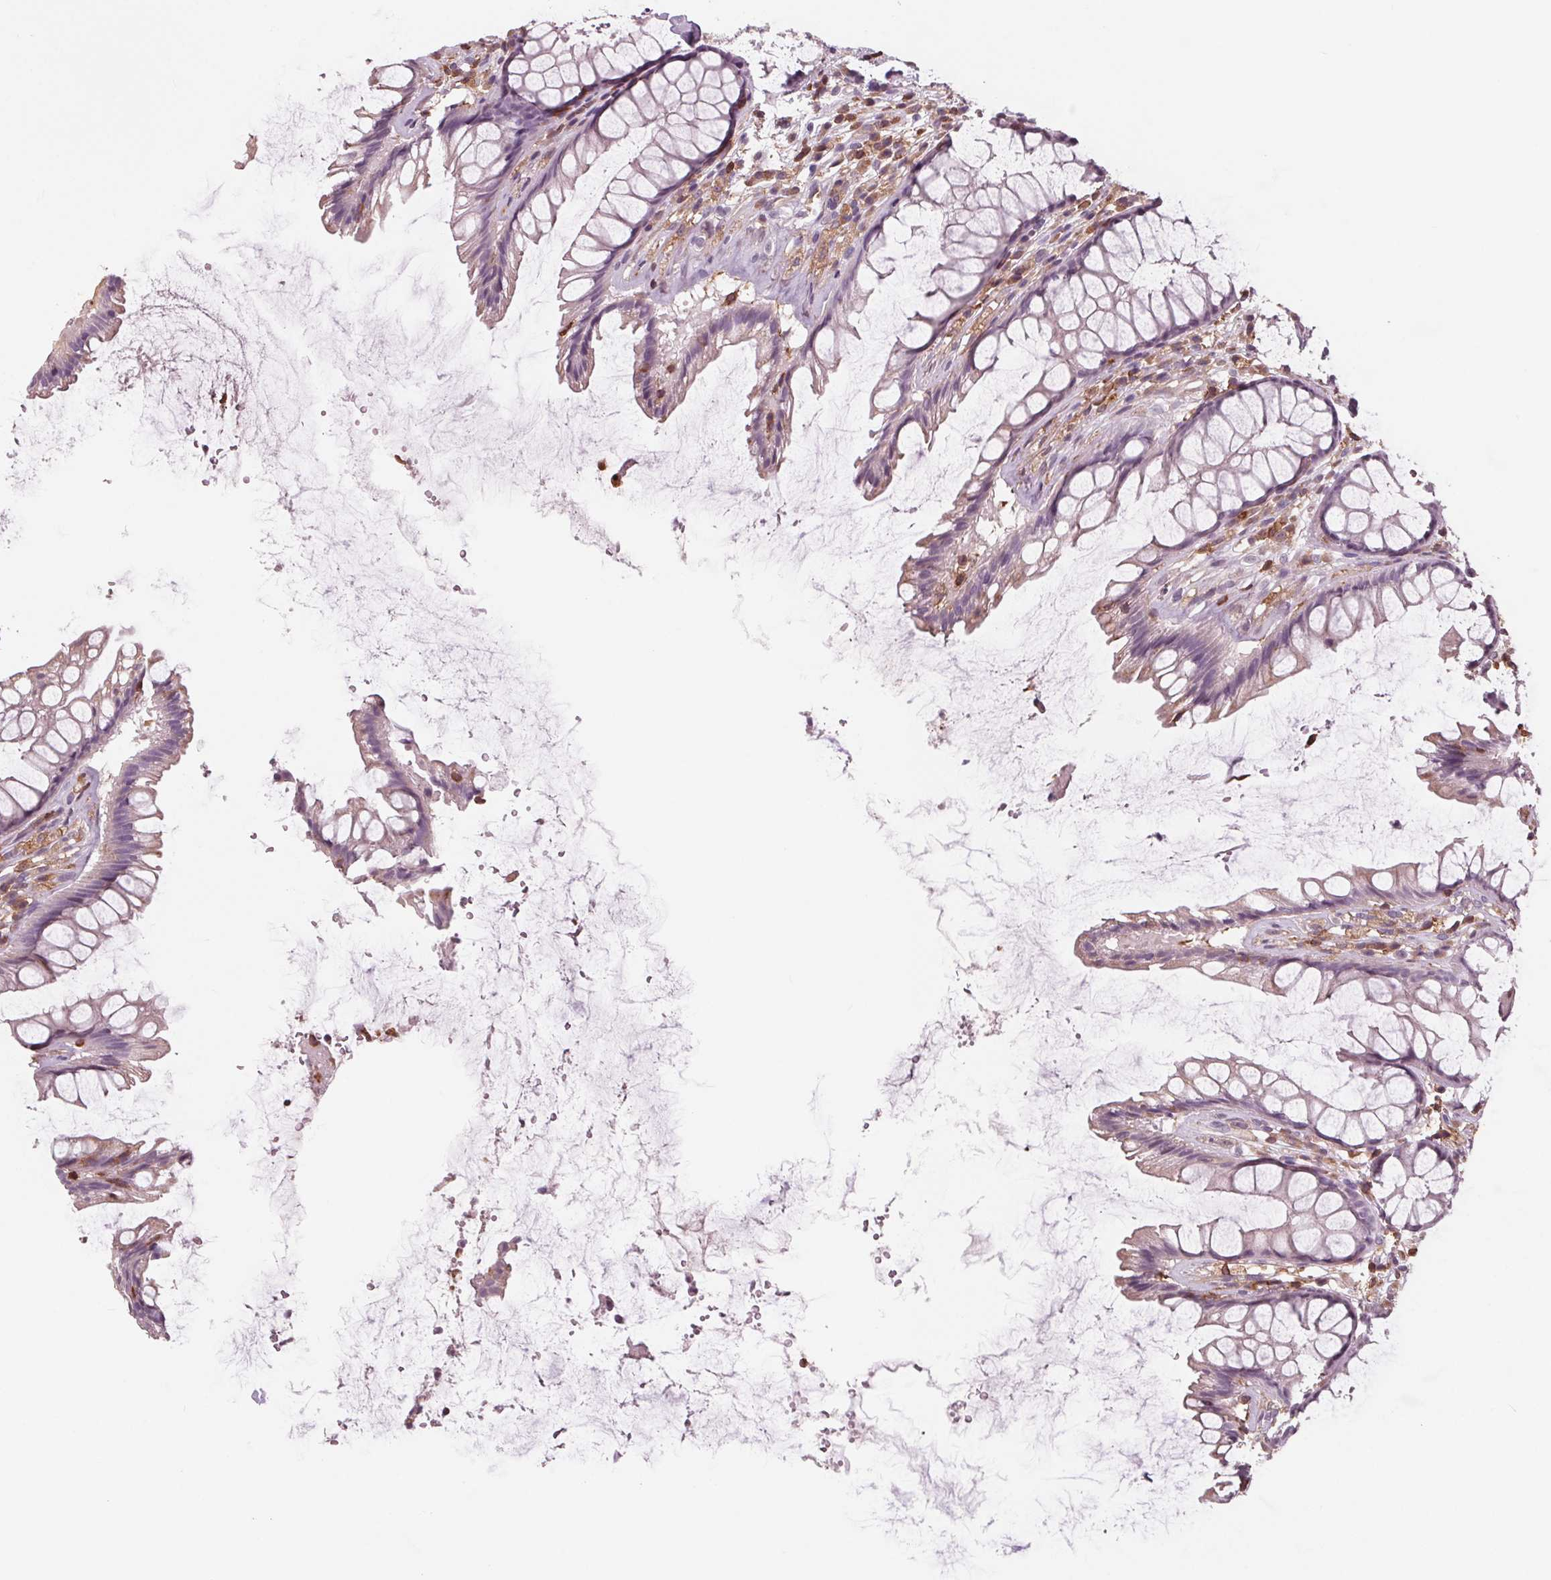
{"staining": {"intensity": "negative", "quantity": "none", "location": "none"}, "tissue": "rectum", "cell_type": "Glandular cells", "image_type": "normal", "snomed": [{"axis": "morphology", "description": "Normal tissue, NOS"}, {"axis": "topography", "description": "Rectum"}], "caption": "A histopathology image of rectum stained for a protein displays no brown staining in glandular cells.", "gene": "ARHGAP25", "patient": {"sex": "male", "age": 72}}